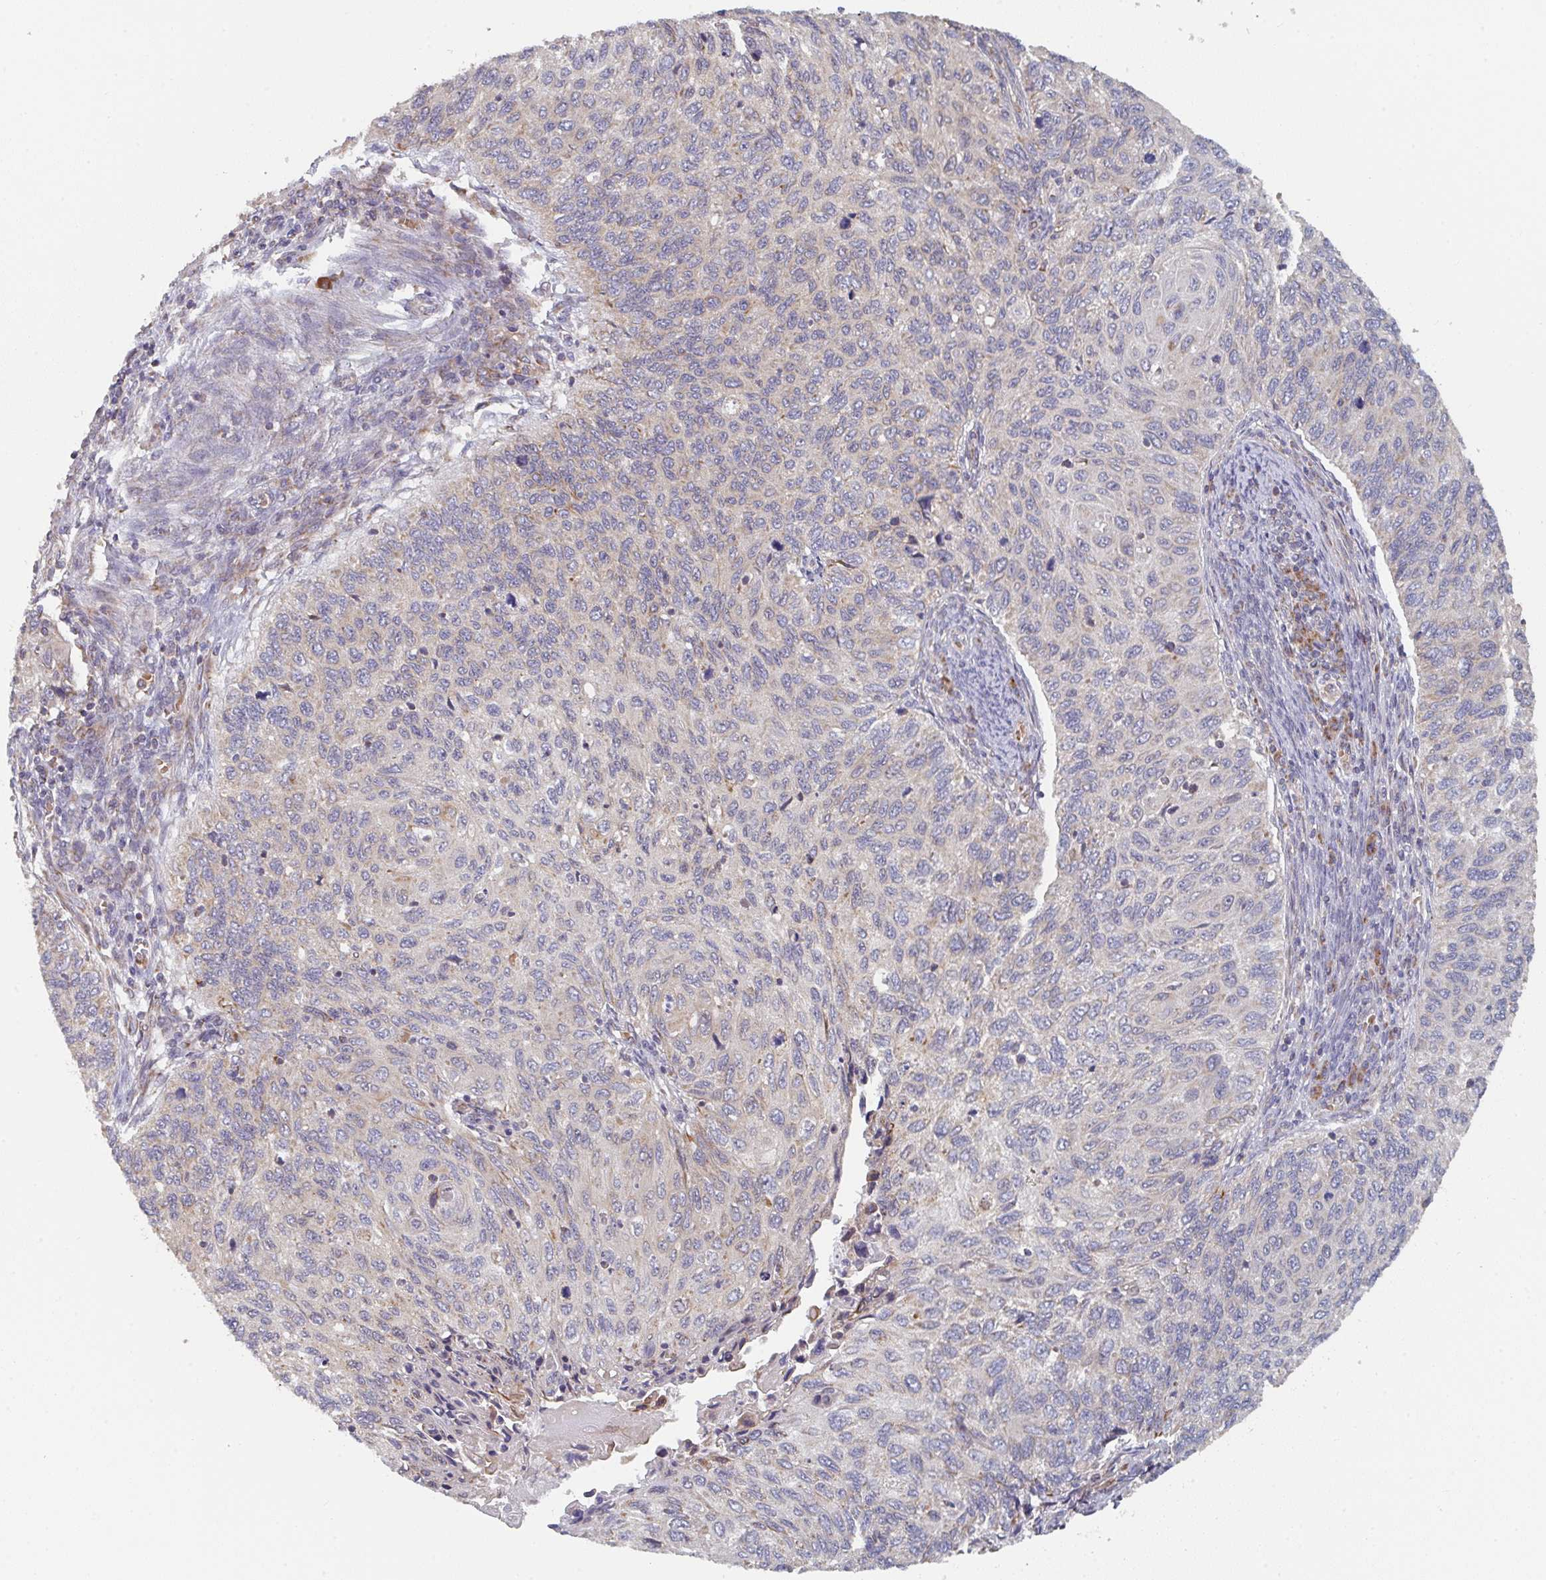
{"staining": {"intensity": "weak", "quantity": "<25%", "location": "cytoplasmic/membranous"}, "tissue": "cervical cancer", "cell_type": "Tumor cells", "image_type": "cancer", "snomed": [{"axis": "morphology", "description": "Squamous cell carcinoma, NOS"}, {"axis": "topography", "description": "Cervix"}], "caption": "IHC photomicrograph of human cervical cancer (squamous cell carcinoma) stained for a protein (brown), which exhibits no expression in tumor cells.", "gene": "ELOVL1", "patient": {"sex": "female", "age": 70}}